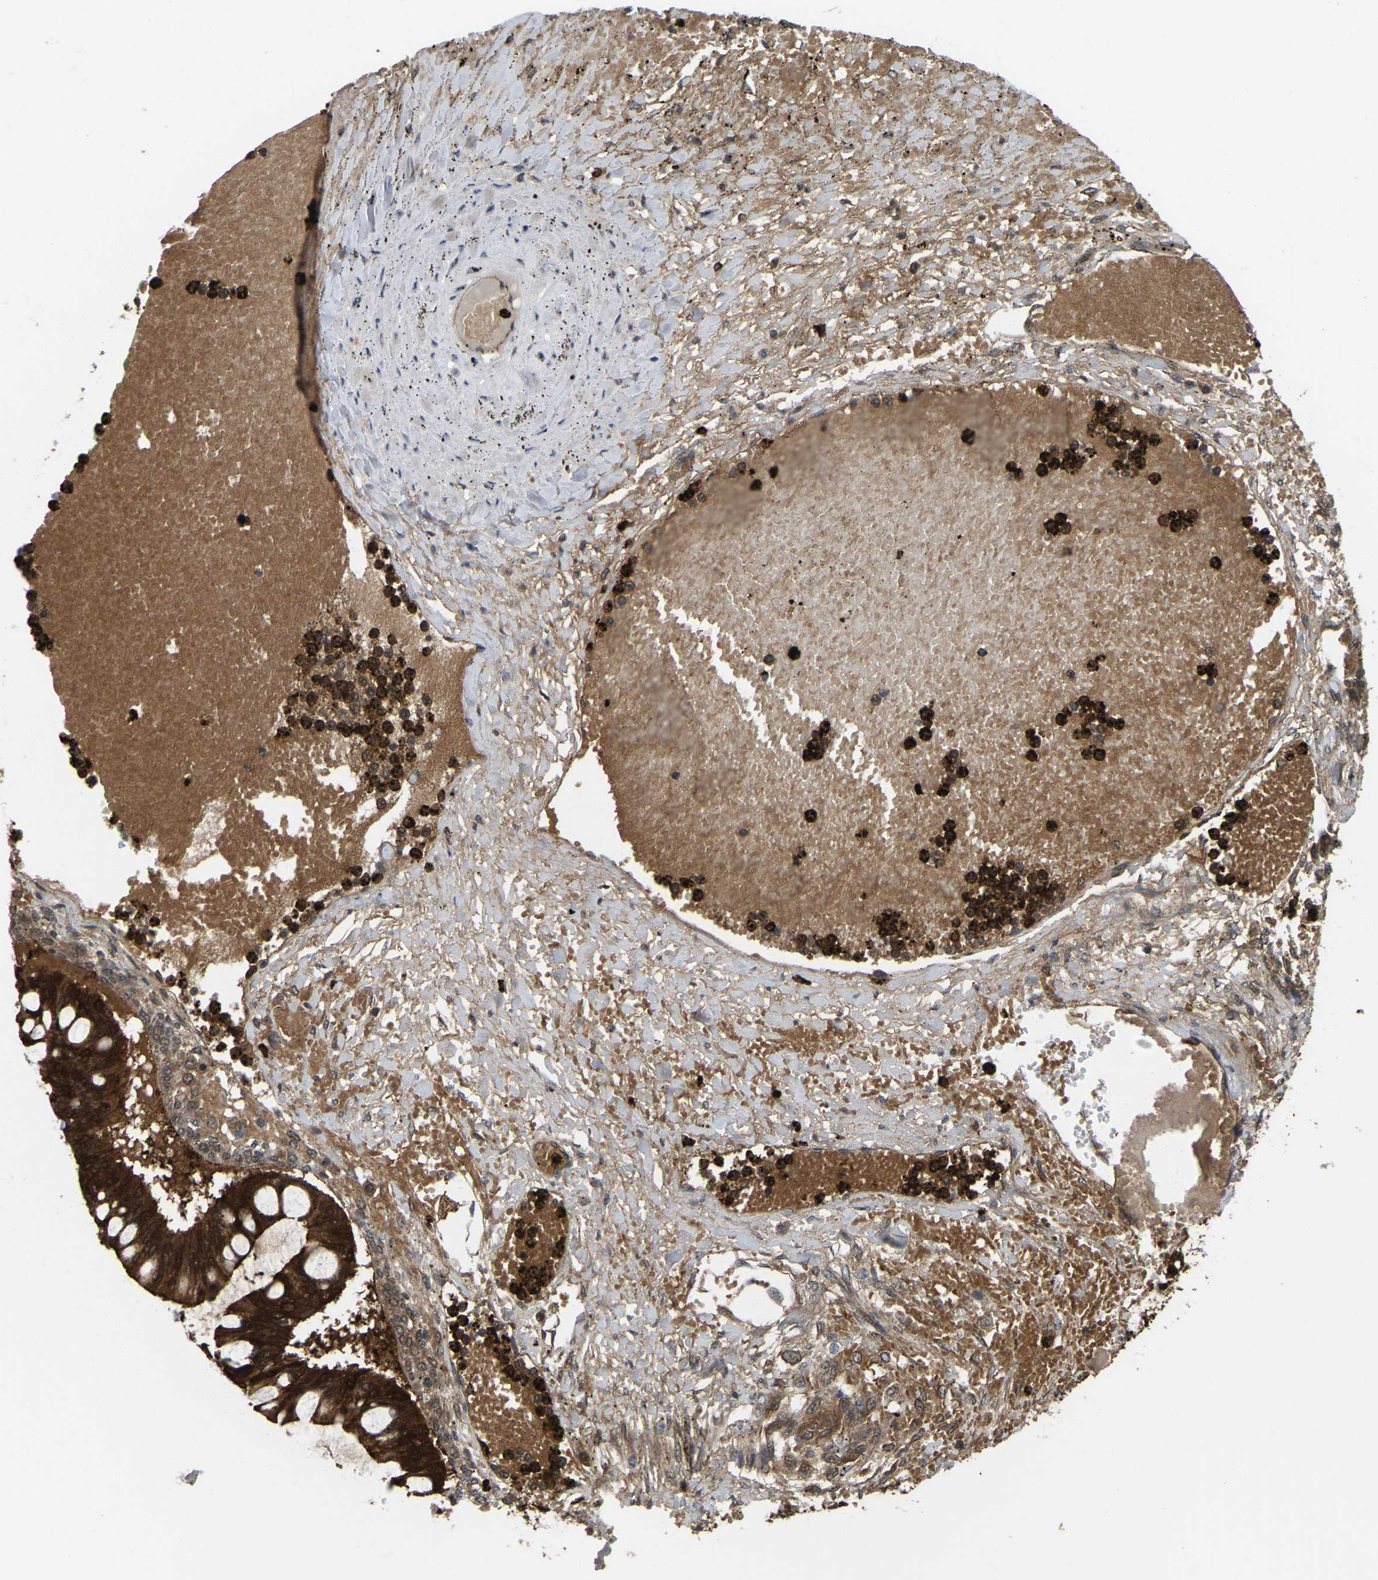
{"staining": {"intensity": "strong", "quantity": ">75%", "location": "cytoplasmic/membranous"}, "tissue": "ovarian cancer", "cell_type": "Tumor cells", "image_type": "cancer", "snomed": [{"axis": "morphology", "description": "Cystadenocarcinoma, mucinous, NOS"}, {"axis": "topography", "description": "Ovary"}], "caption": "The micrograph shows staining of ovarian mucinous cystadenocarcinoma, revealing strong cytoplasmic/membranous protein positivity (brown color) within tumor cells.", "gene": "SERPINB5", "patient": {"sex": "female", "age": 73}}